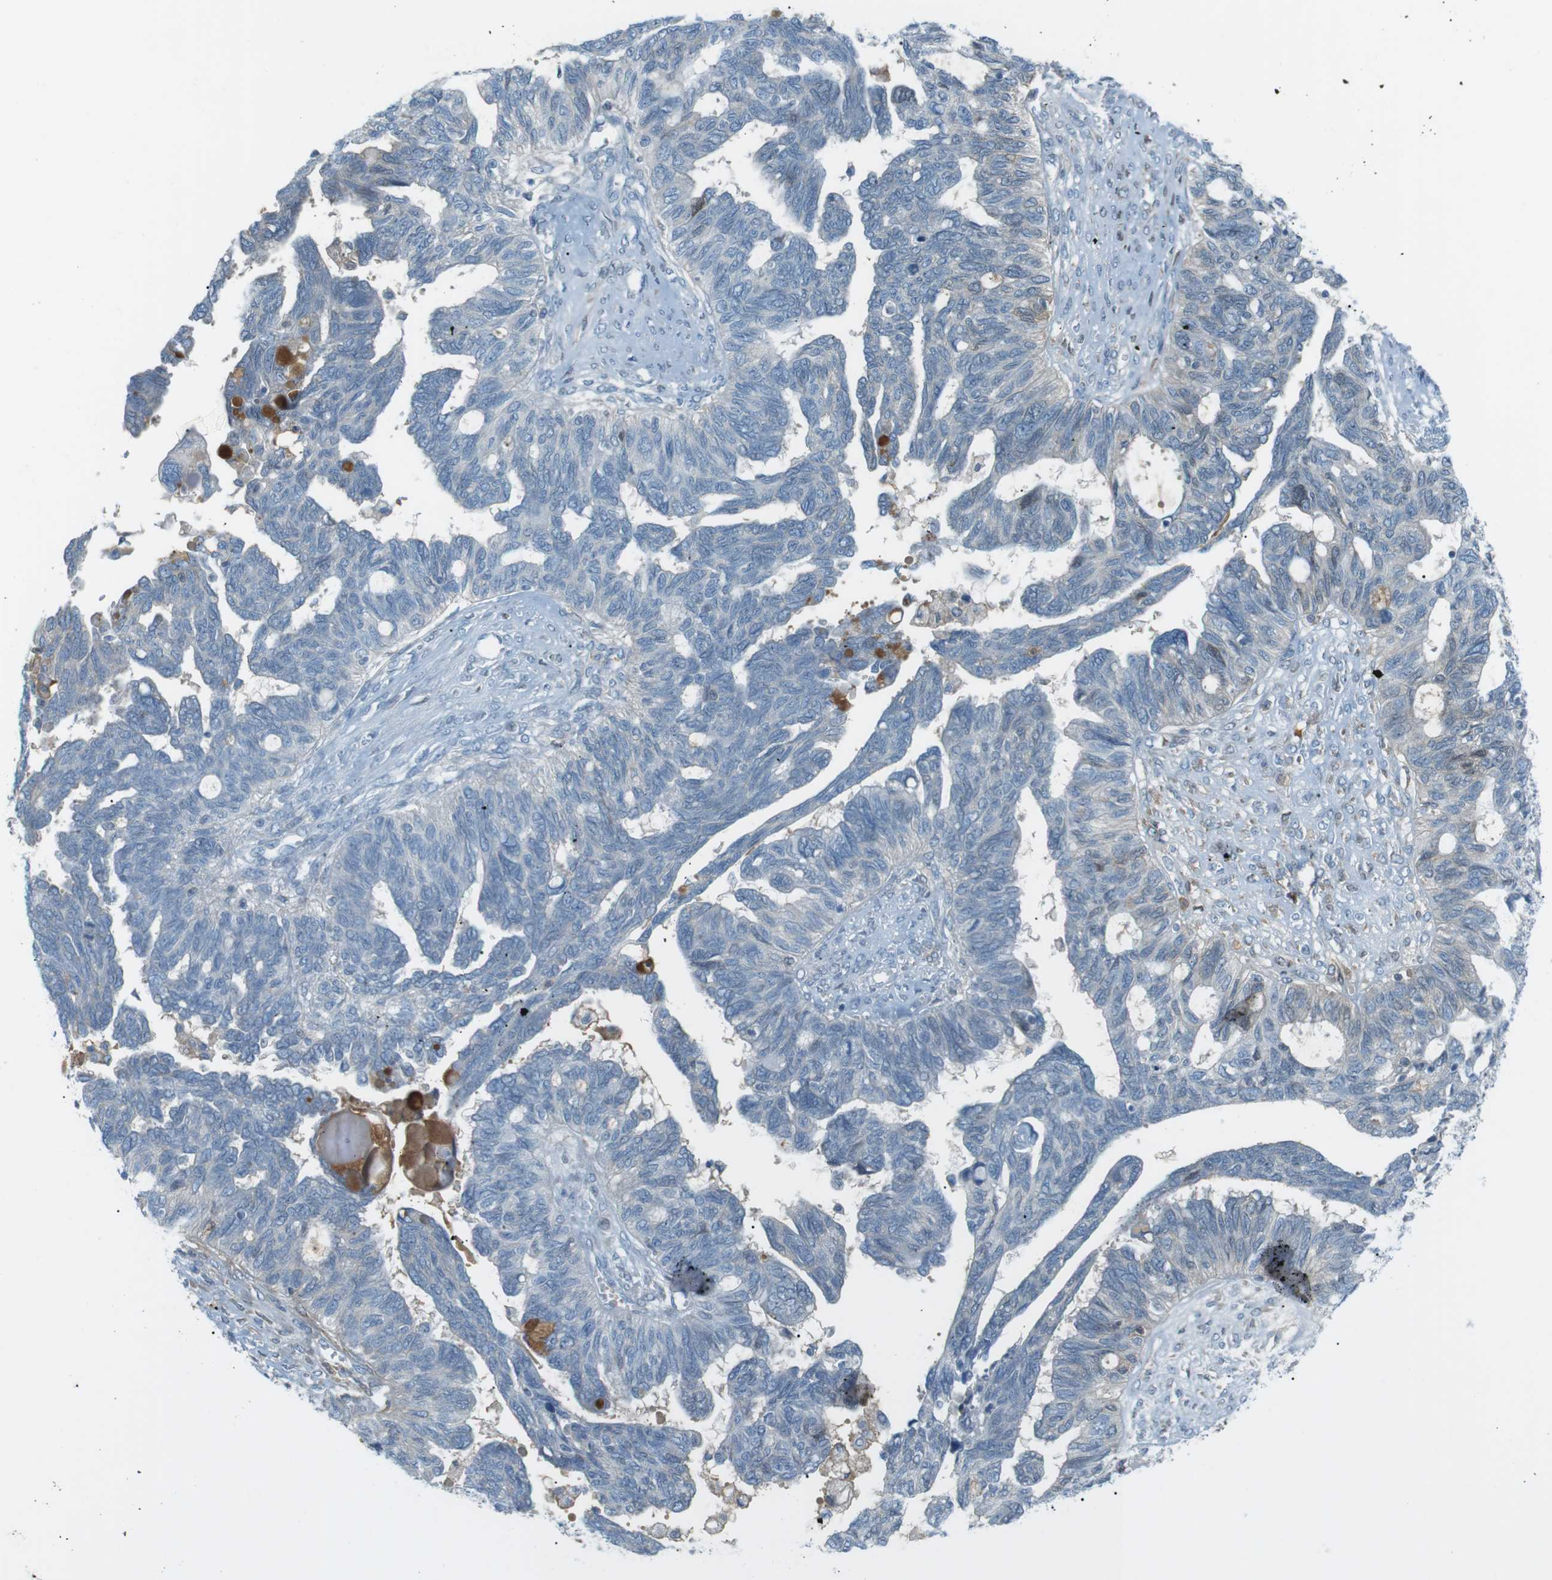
{"staining": {"intensity": "negative", "quantity": "none", "location": "none"}, "tissue": "ovarian cancer", "cell_type": "Tumor cells", "image_type": "cancer", "snomed": [{"axis": "morphology", "description": "Cystadenocarcinoma, serous, NOS"}, {"axis": "topography", "description": "Ovary"}], "caption": "This is an immunohistochemistry (IHC) histopathology image of human serous cystadenocarcinoma (ovarian). There is no staining in tumor cells.", "gene": "AZGP1", "patient": {"sex": "female", "age": 79}}